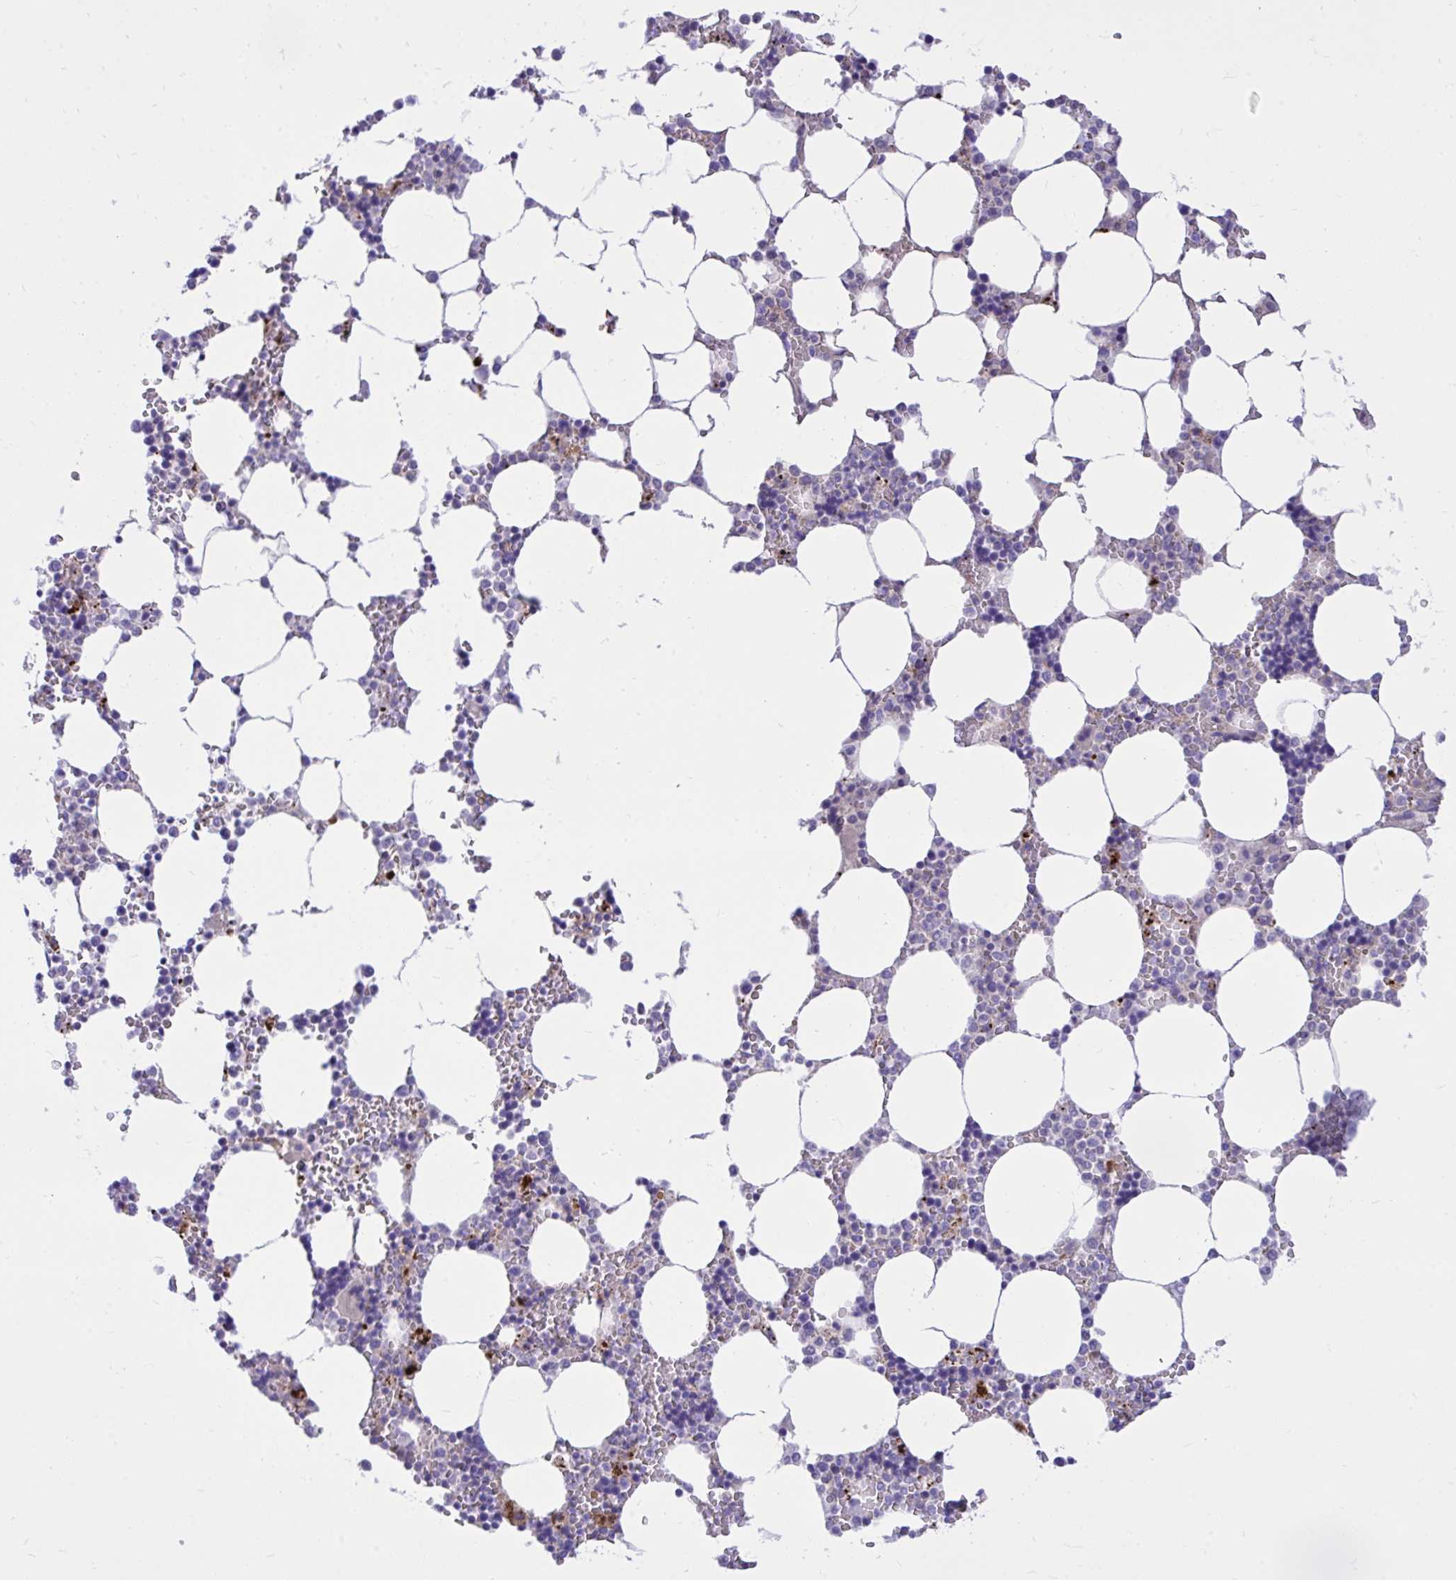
{"staining": {"intensity": "negative", "quantity": "none", "location": "none"}, "tissue": "bone marrow", "cell_type": "Hematopoietic cells", "image_type": "normal", "snomed": [{"axis": "morphology", "description": "Normal tissue, NOS"}, {"axis": "topography", "description": "Bone marrow"}], "caption": "Hematopoietic cells are negative for brown protein staining in unremarkable bone marrow. (Stains: DAB IHC with hematoxylin counter stain, Microscopy: brightfield microscopy at high magnification).", "gene": "HRG", "patient": {"sex": "male", "age": 64}}